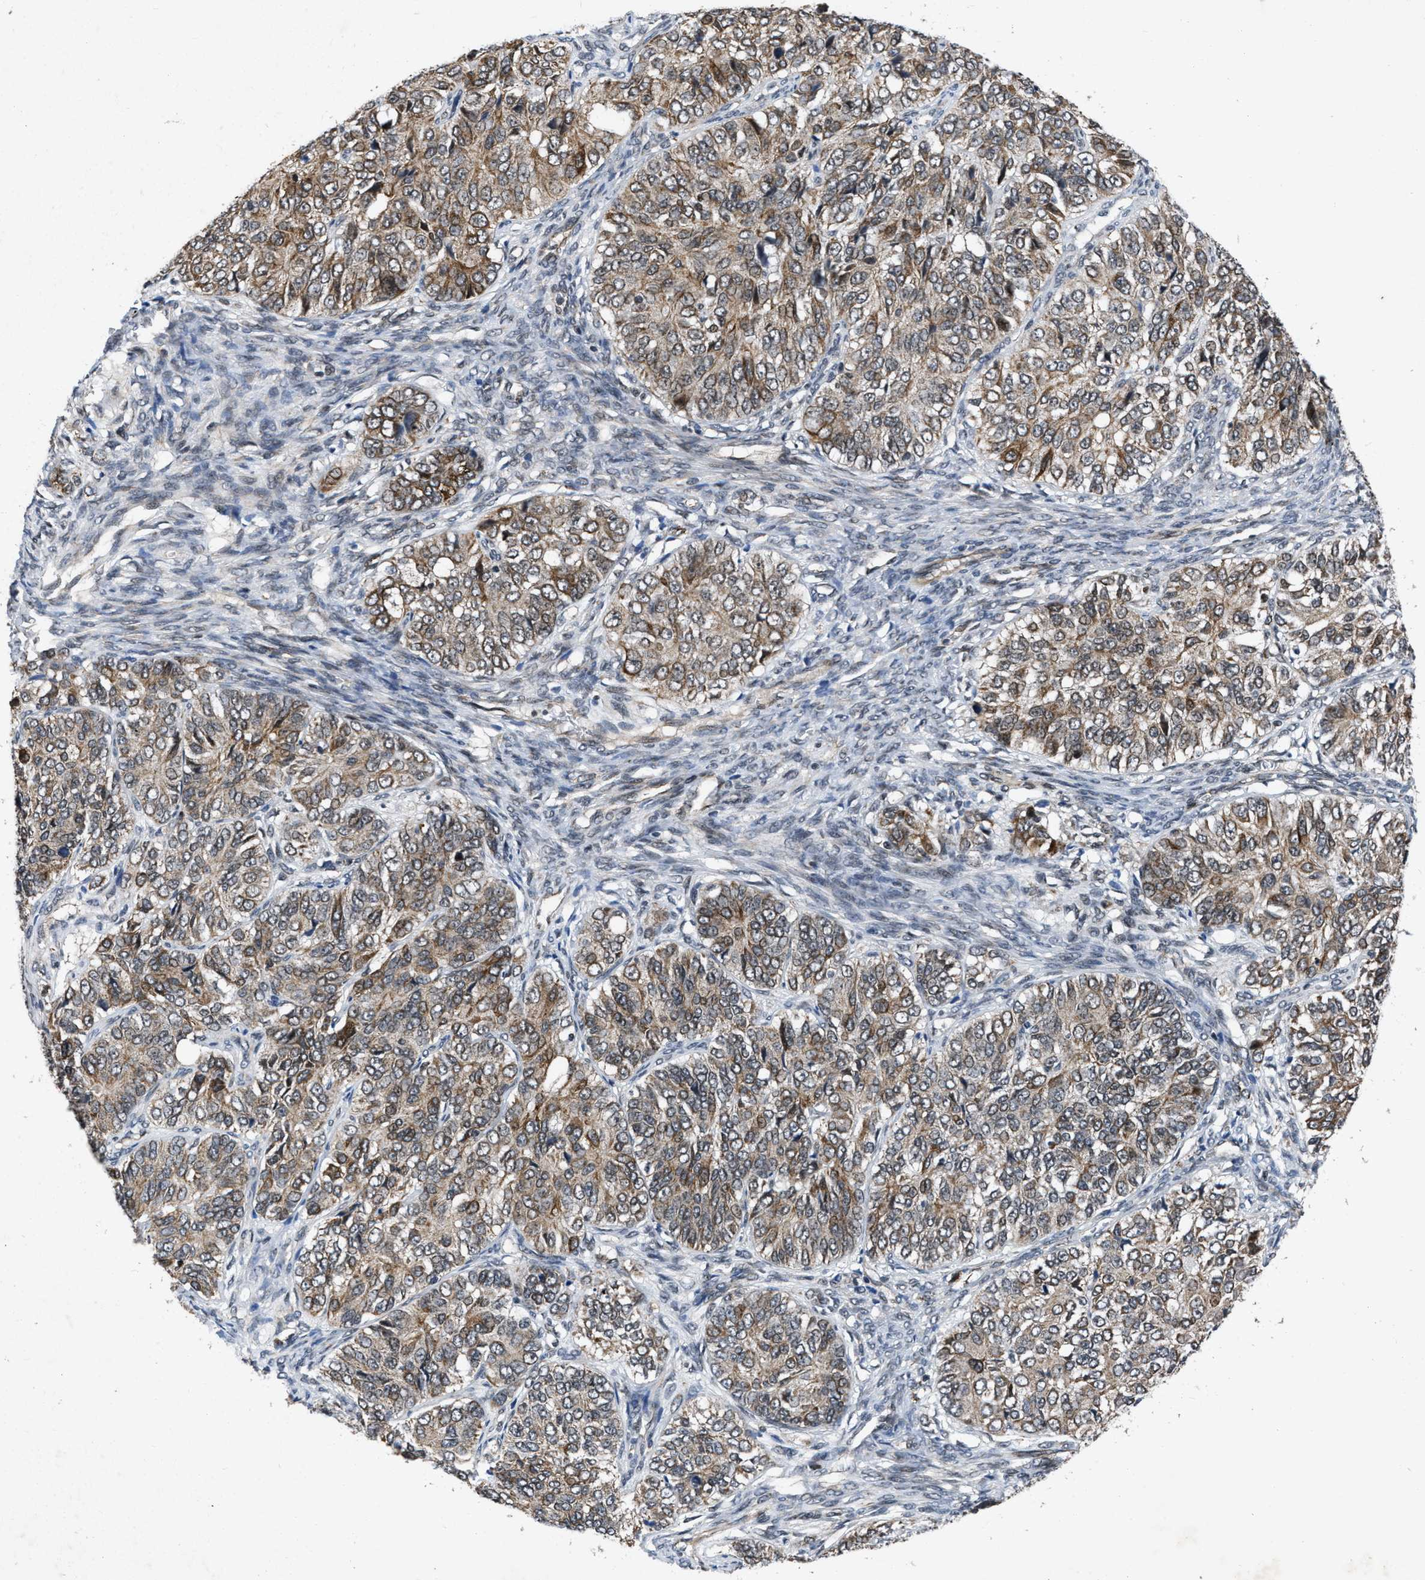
{"staining": {"intensity": "weak", "quantity": ">75%", "location": "cytoplasmic/membranous"}, "tissue": "ovarian cancer", "cell_type": "Tumor cells", "image_type": "cancer", "snomed": [{"axis": "morphology", "description": "Carcinoma, endometroid"}, {"axis": "topography", "description": "Ovary"}], "caption": "Protein analysis of endometroid carcinoma (ovarian) tissue displays weak cytoplasmic/membranous staining in about >75% of tumor cells.", "gene": "ZNHIT1", "patient": {"sex": "female", "age": 51}}